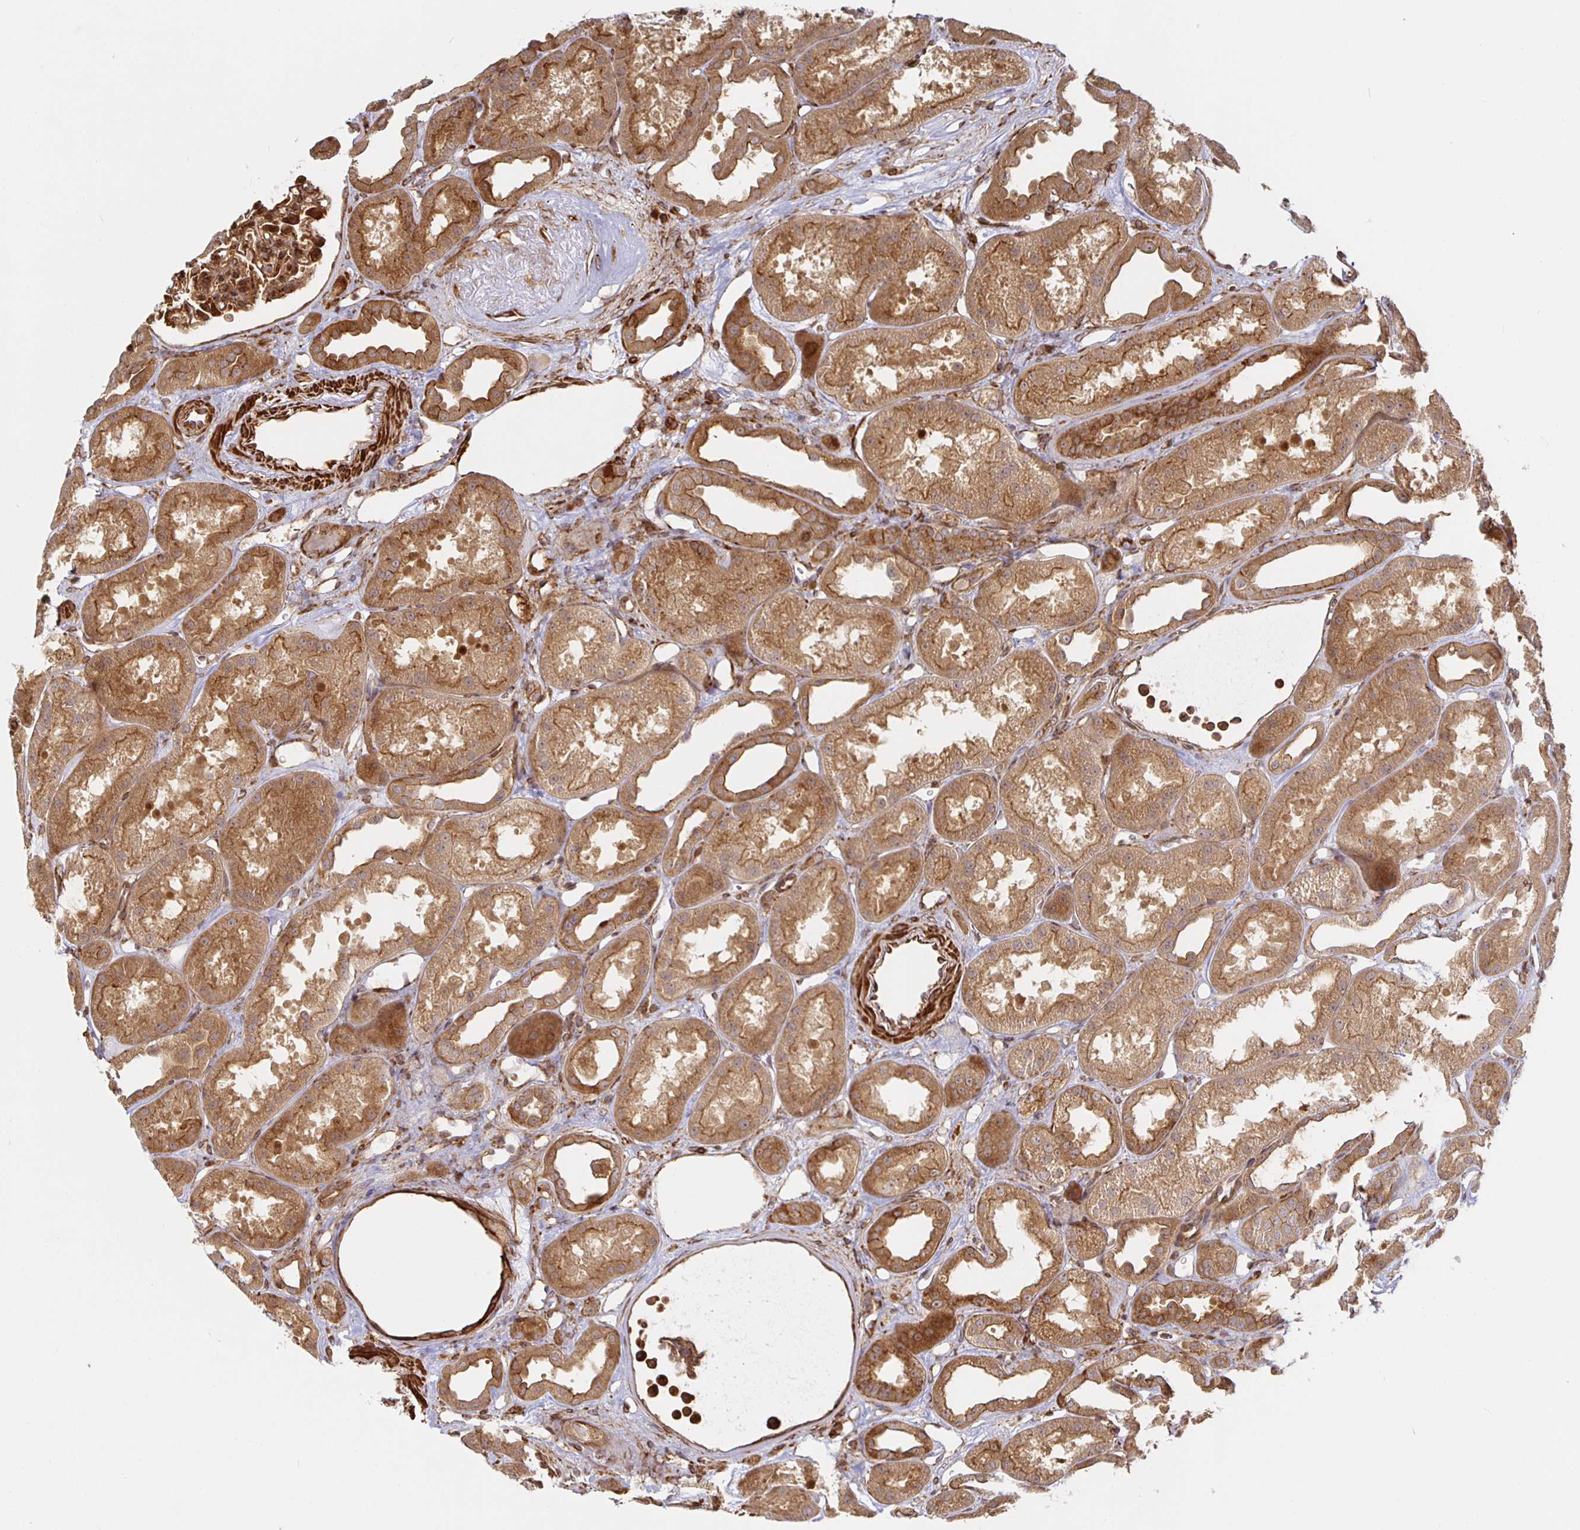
{"staining": {"intensity": "strong", "quantity": ">75%", "location": "cytoplasmic/membranous"}, "tissue": "kidney", "cell_type": "Cells in glomeruli", "image_type": "normal", "snomed": [{"axis": "morphology", "description": "Normal tissue, NOS"}, {"axis": "topography", "description": "Kidney"}], "caption": "Protein expression analysis of unremarkable human kidney reveals strong cytoplasmic/membranous expression in approximately >75% of cells in glomeruli.", "gene": "STRAP", "patient": {"sex": "male", "age": 61}}